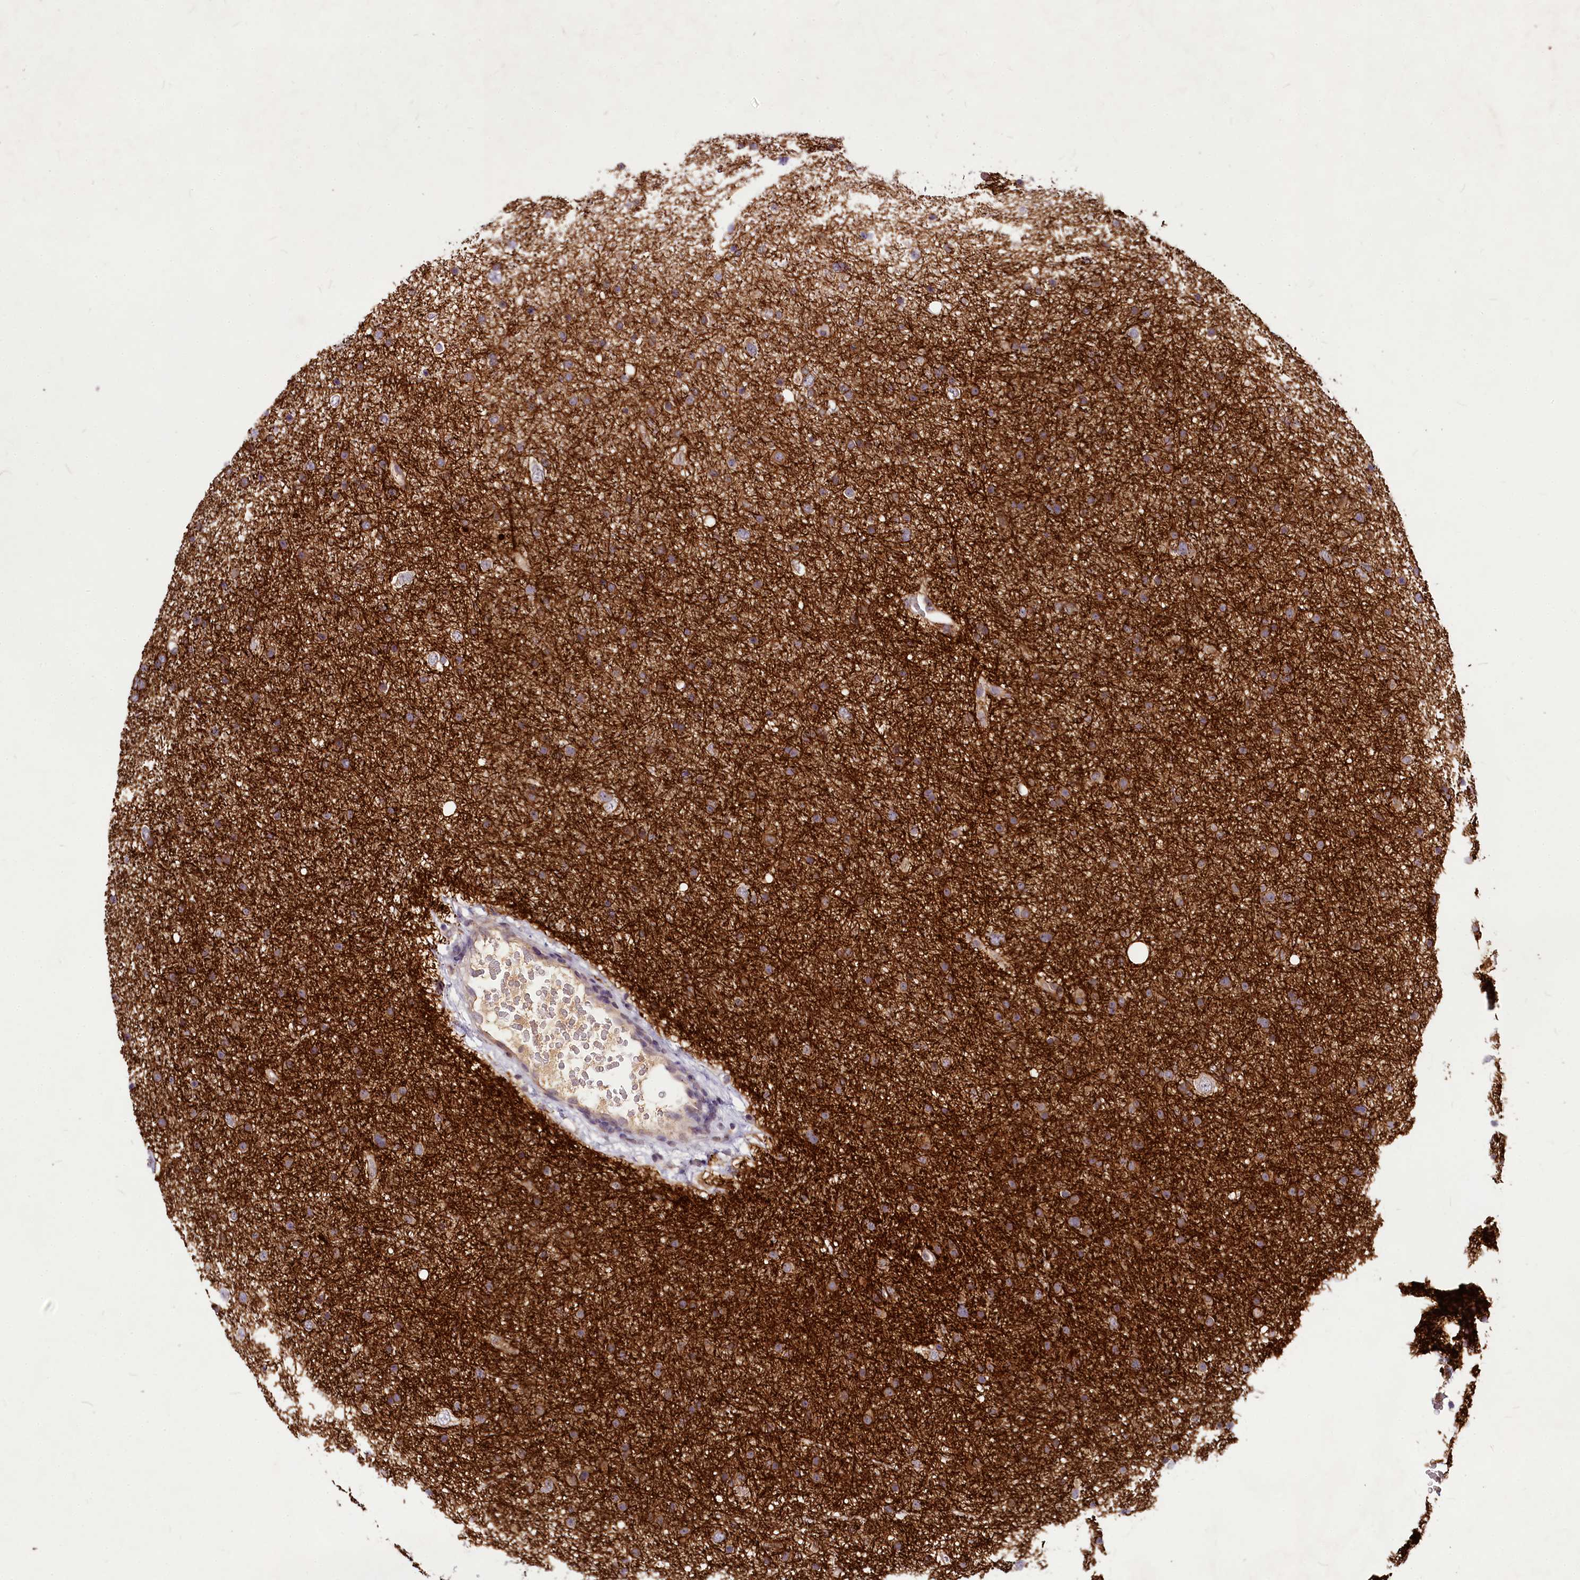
{"staining": {"intensity": "moderate", "quantity": ">75%", "location": "cytoplasmic/membranous"}, "tissue": "glioma", "cell_type": "Tumor cells", "image_type": "cancer", "snomed": [{"axis": "morphology", "description": "Glioma, malignant, Low grade"}, {"axis": "topography", "description": "Cerebral cortex"}], "caption": "Protein analysis of glioma tissue displays moderate cytoplasmic/membranous expression in approximately >75% of tumor cells.", "gene": "C11orf86", "patient": {"sex": "female", "age": 39}}